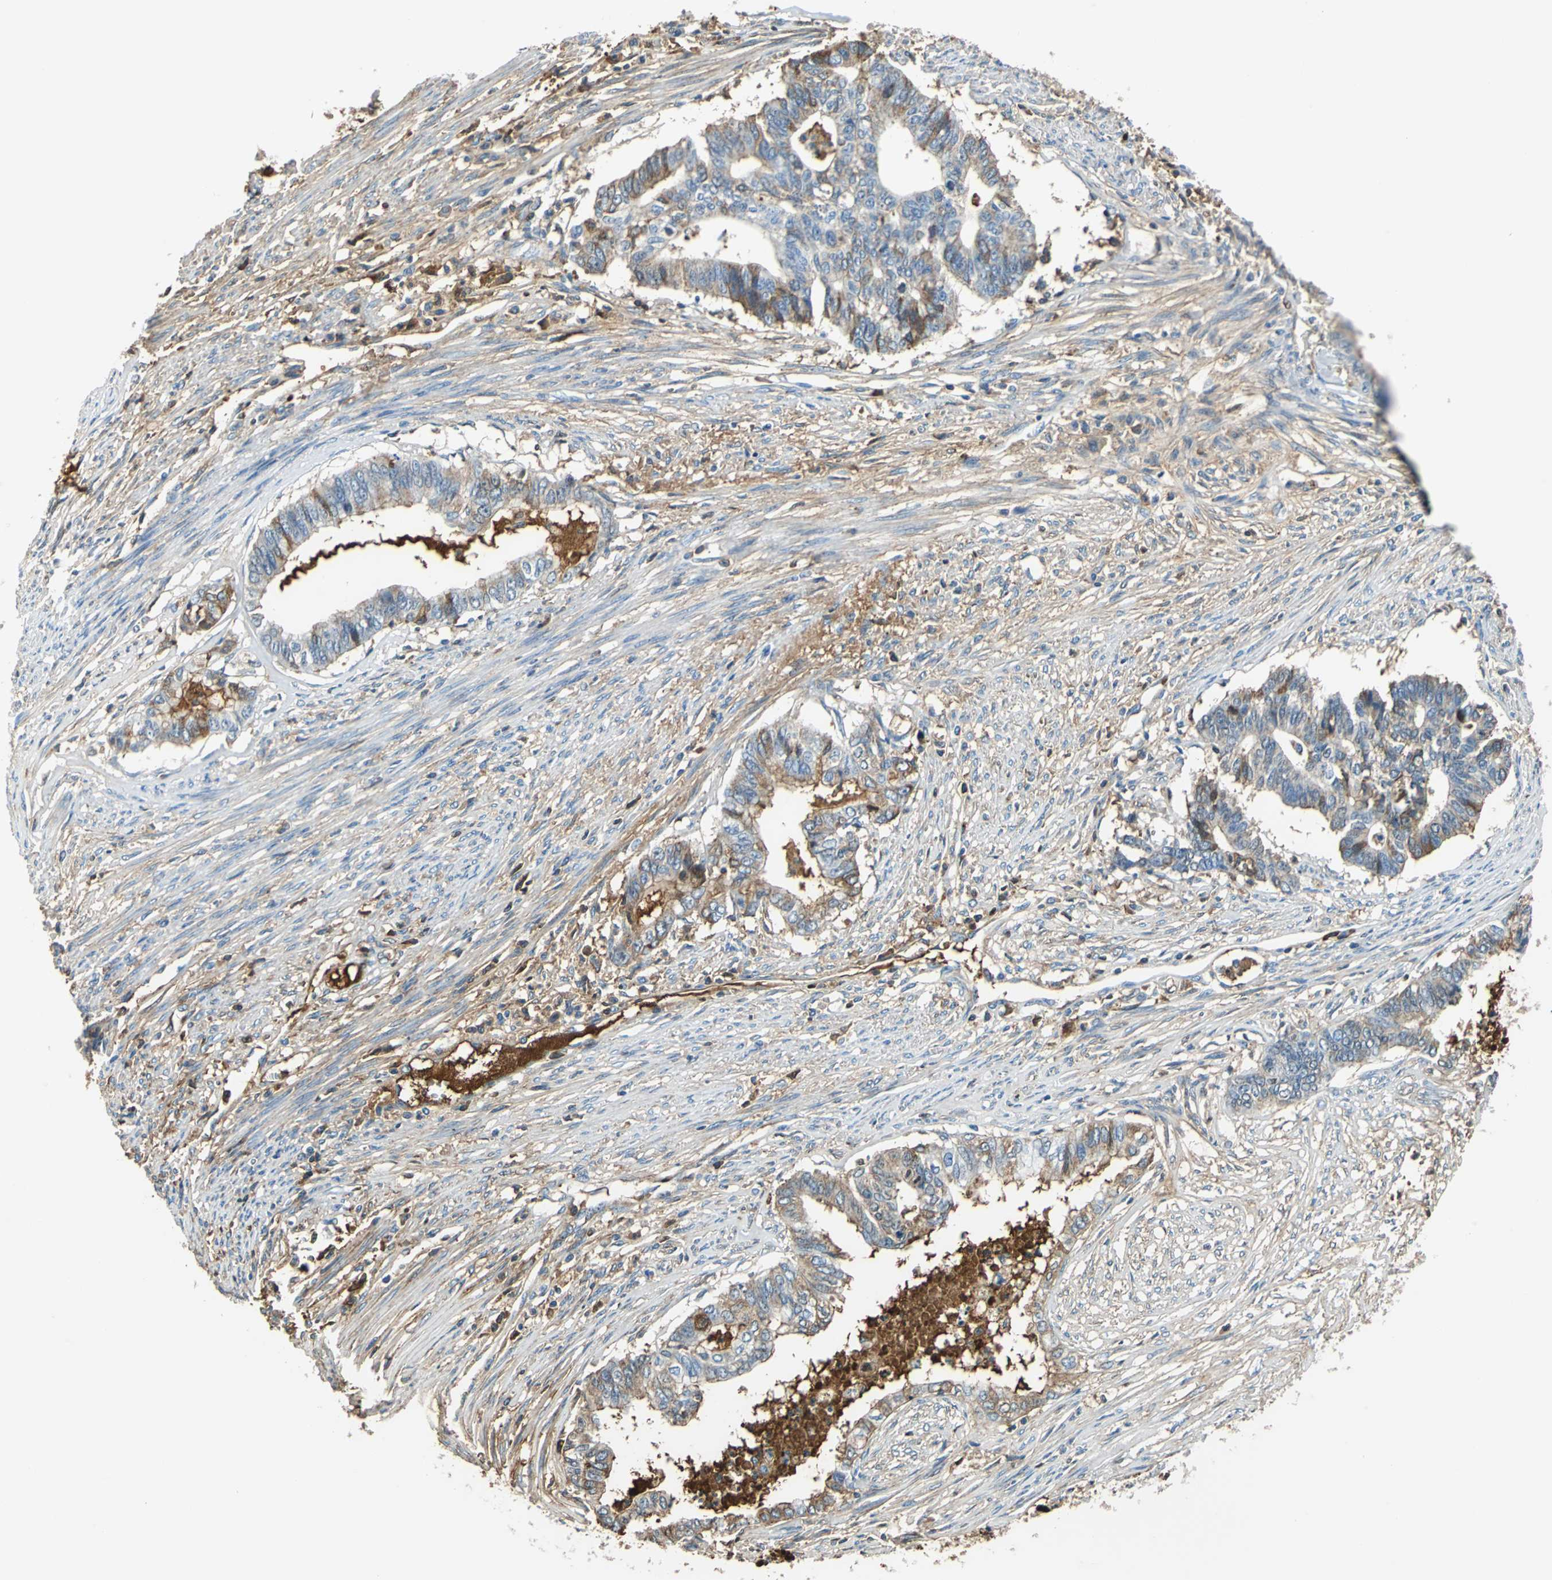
{"staining": {"intensity": "moderate", "quantity": "25%-75%", "location": "cytoplasmic/membranous"}, "tissue": "endometrial cancer", "cell_type": "Tumor cells", "image_type": "cancer", "snomed": [{"axis": "morphology", "description": "Adenocarcinoma, NOS"}, {"axis": "topography", "description": "Endometrium"}], "caption": "Tumor cells reveal medium levels of moderate cytoplasmic/membranous expression in about 25%-75% of cells in human adenocarcinoma (endometrial).", "gene": "ALB", "patient": {"sex": "female", "age": 79}}